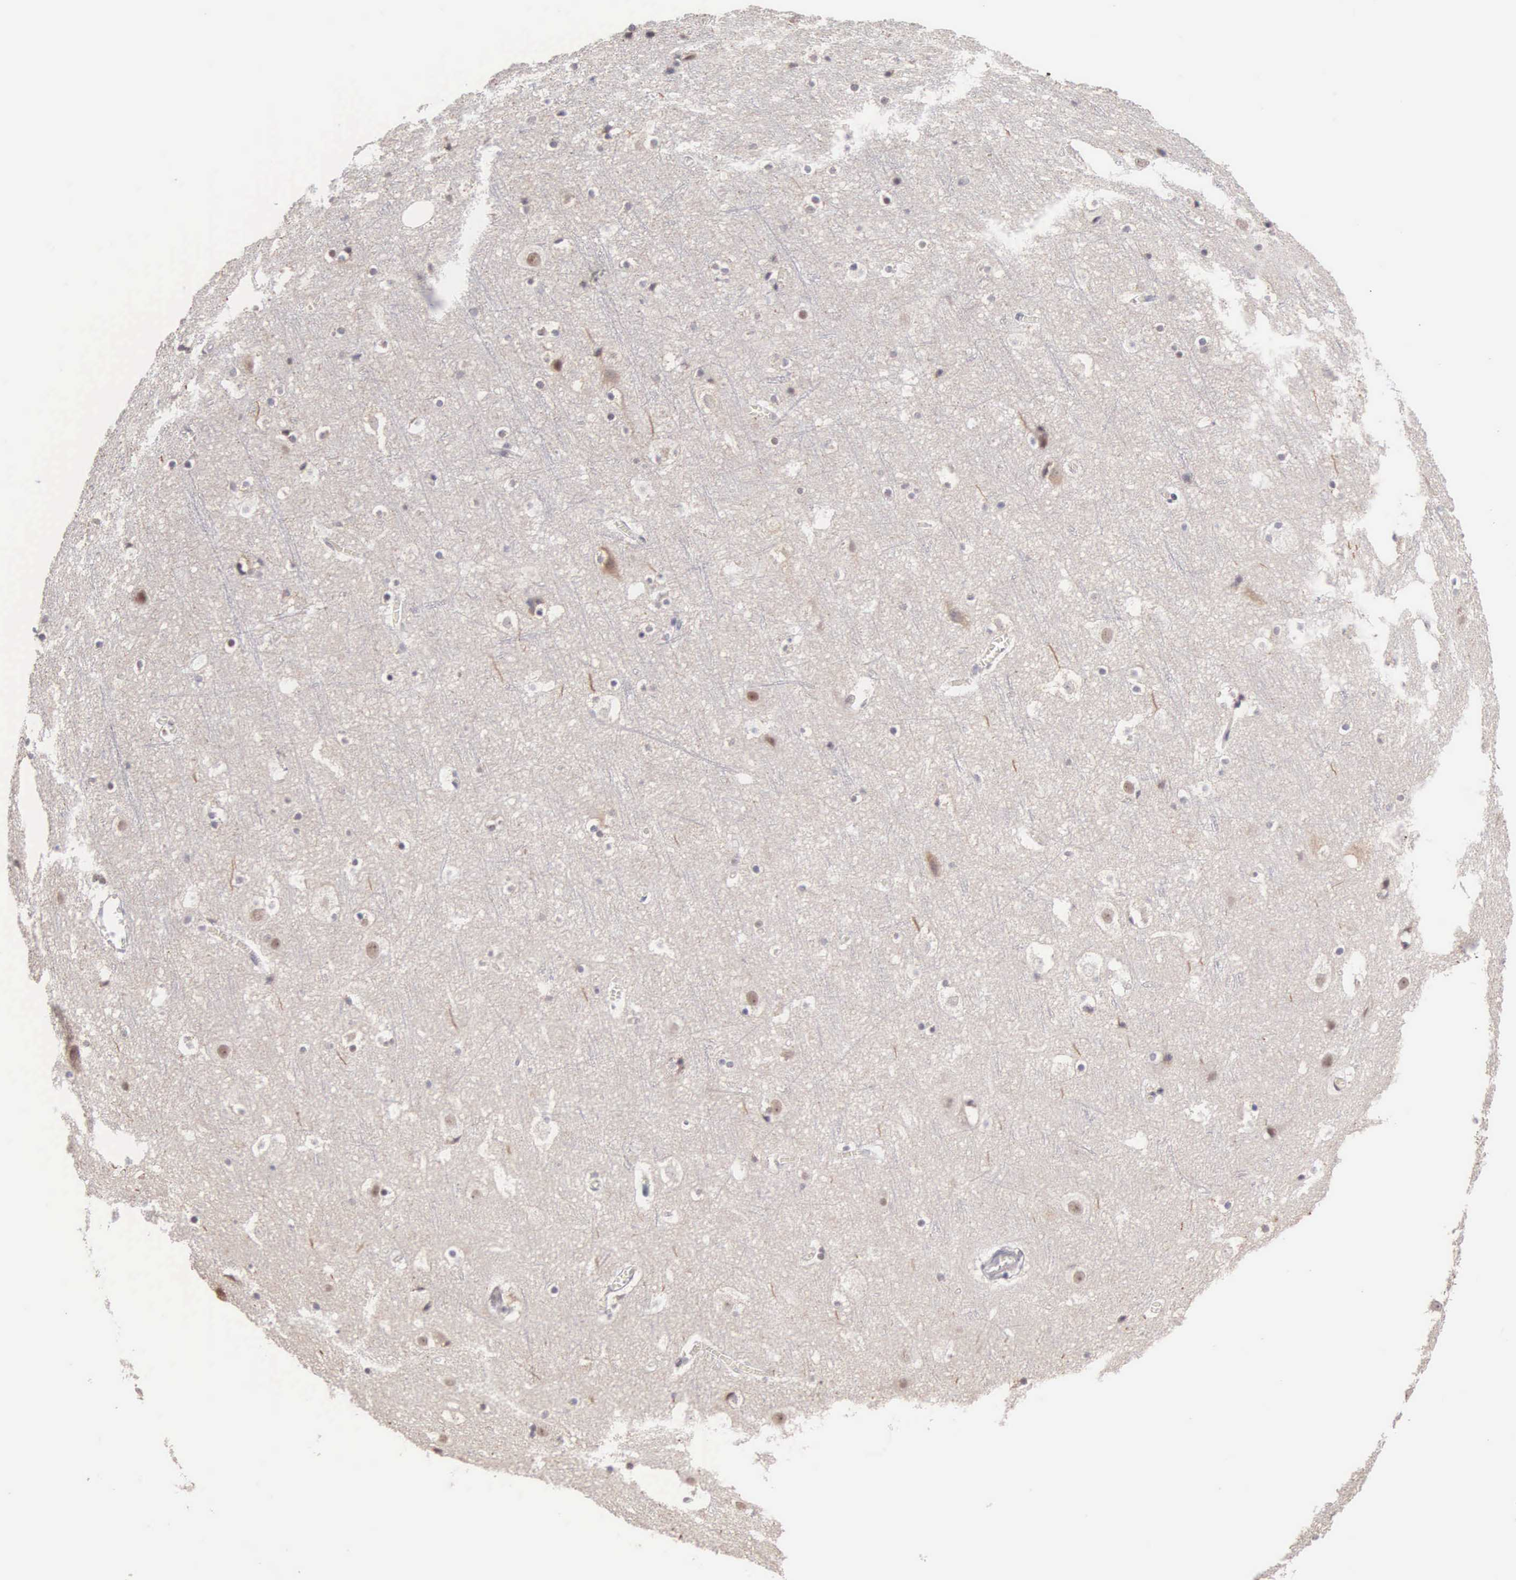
{"staining": {"intensity": "negative", "quantity": "none", "location": "none"}, "tissue": "cerebral cortex", "cell_type": "Endothelial cells", "image_type": "normal", "snomed": [{"axis": "morphology", "description": "Normal tissue, NOS"}, {"axis": "topography", "description": "Cerebral cortex"}], "caption": "Human cerebral cortex stained for a protein using IHC reveals no positivity in endothelial cells.", "gene": "HMGXB4", "patient": {"sex": "male", "age": 45}}